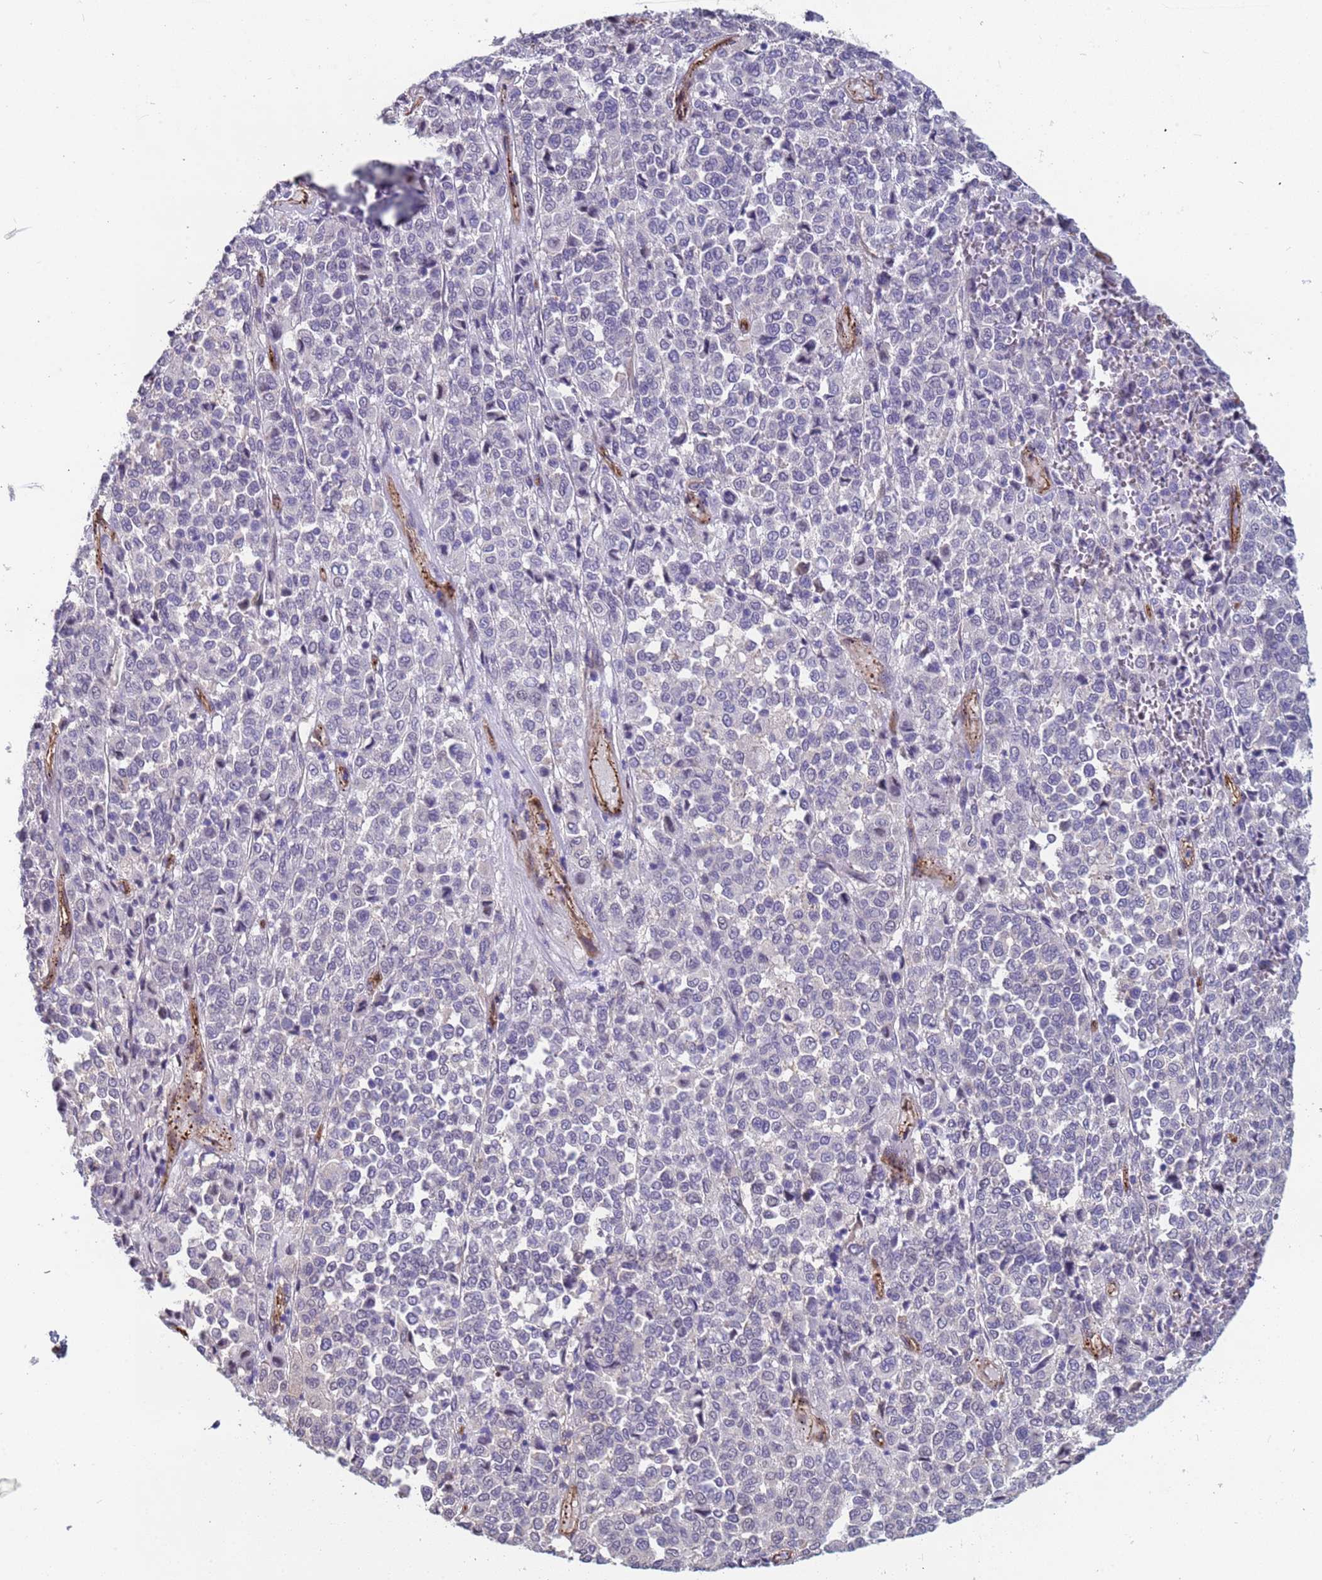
{"staining": {"intensity": "negative", "quantity": "none", "location": "none"}, "tissue": "melanoma", "cell_type": "Tumor cells", "image_type": "cancer", "snomed": [{"axis": "morphology", "description": "Malignant melanoma, Metastatic site"}, {"axis": "topography", "description": "Pancreas"}], "caption": "A photomicrograph of human malignant melanoma (metastatic site) is negative for staining in tumor cells.", "gene": "EHD2", "patient": {"sex": "female", "age": 30}}